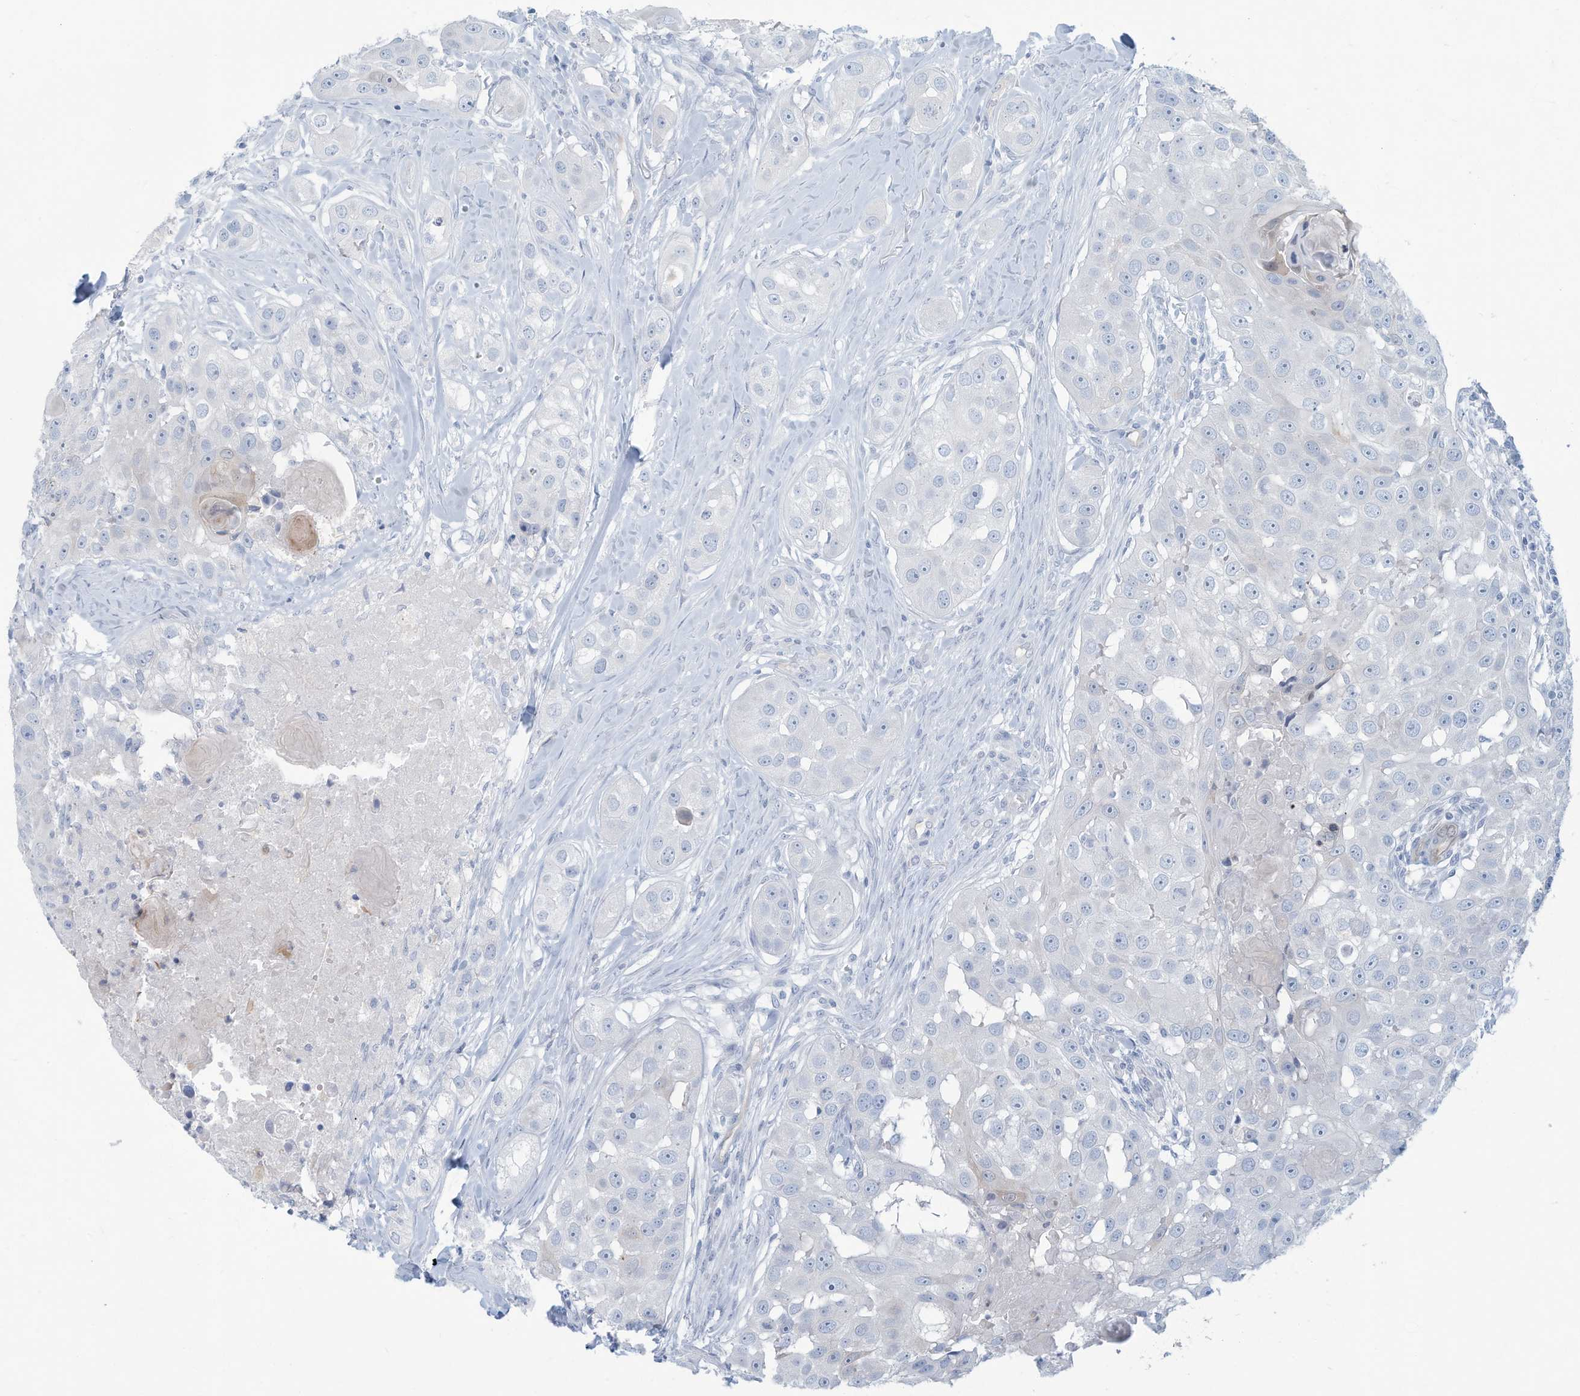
{"staining": {"intensity": "negative", "quantity": "none", "location": "none"}, "tissue": "head and neck cancer", "cell_type": "Tumor cells", "image_type": "cancer", "snomed": [{"axis": "morphology", "description": "Normal tissue, NOS"}, {"axis": "morphology", "description": "Squamous cell carcinoma, NOS"}, {"axis": "topography", "description": "Skeletal muscle"}, {"axis": "topography", "description": "Head-Neck"}], "caption": "Protein analysis of squamous cell carcinoma (head and neck) shows no significant expression in tumor cells.", "gene": "ERI2", "patient": {"sex": "male", "age": 51}}